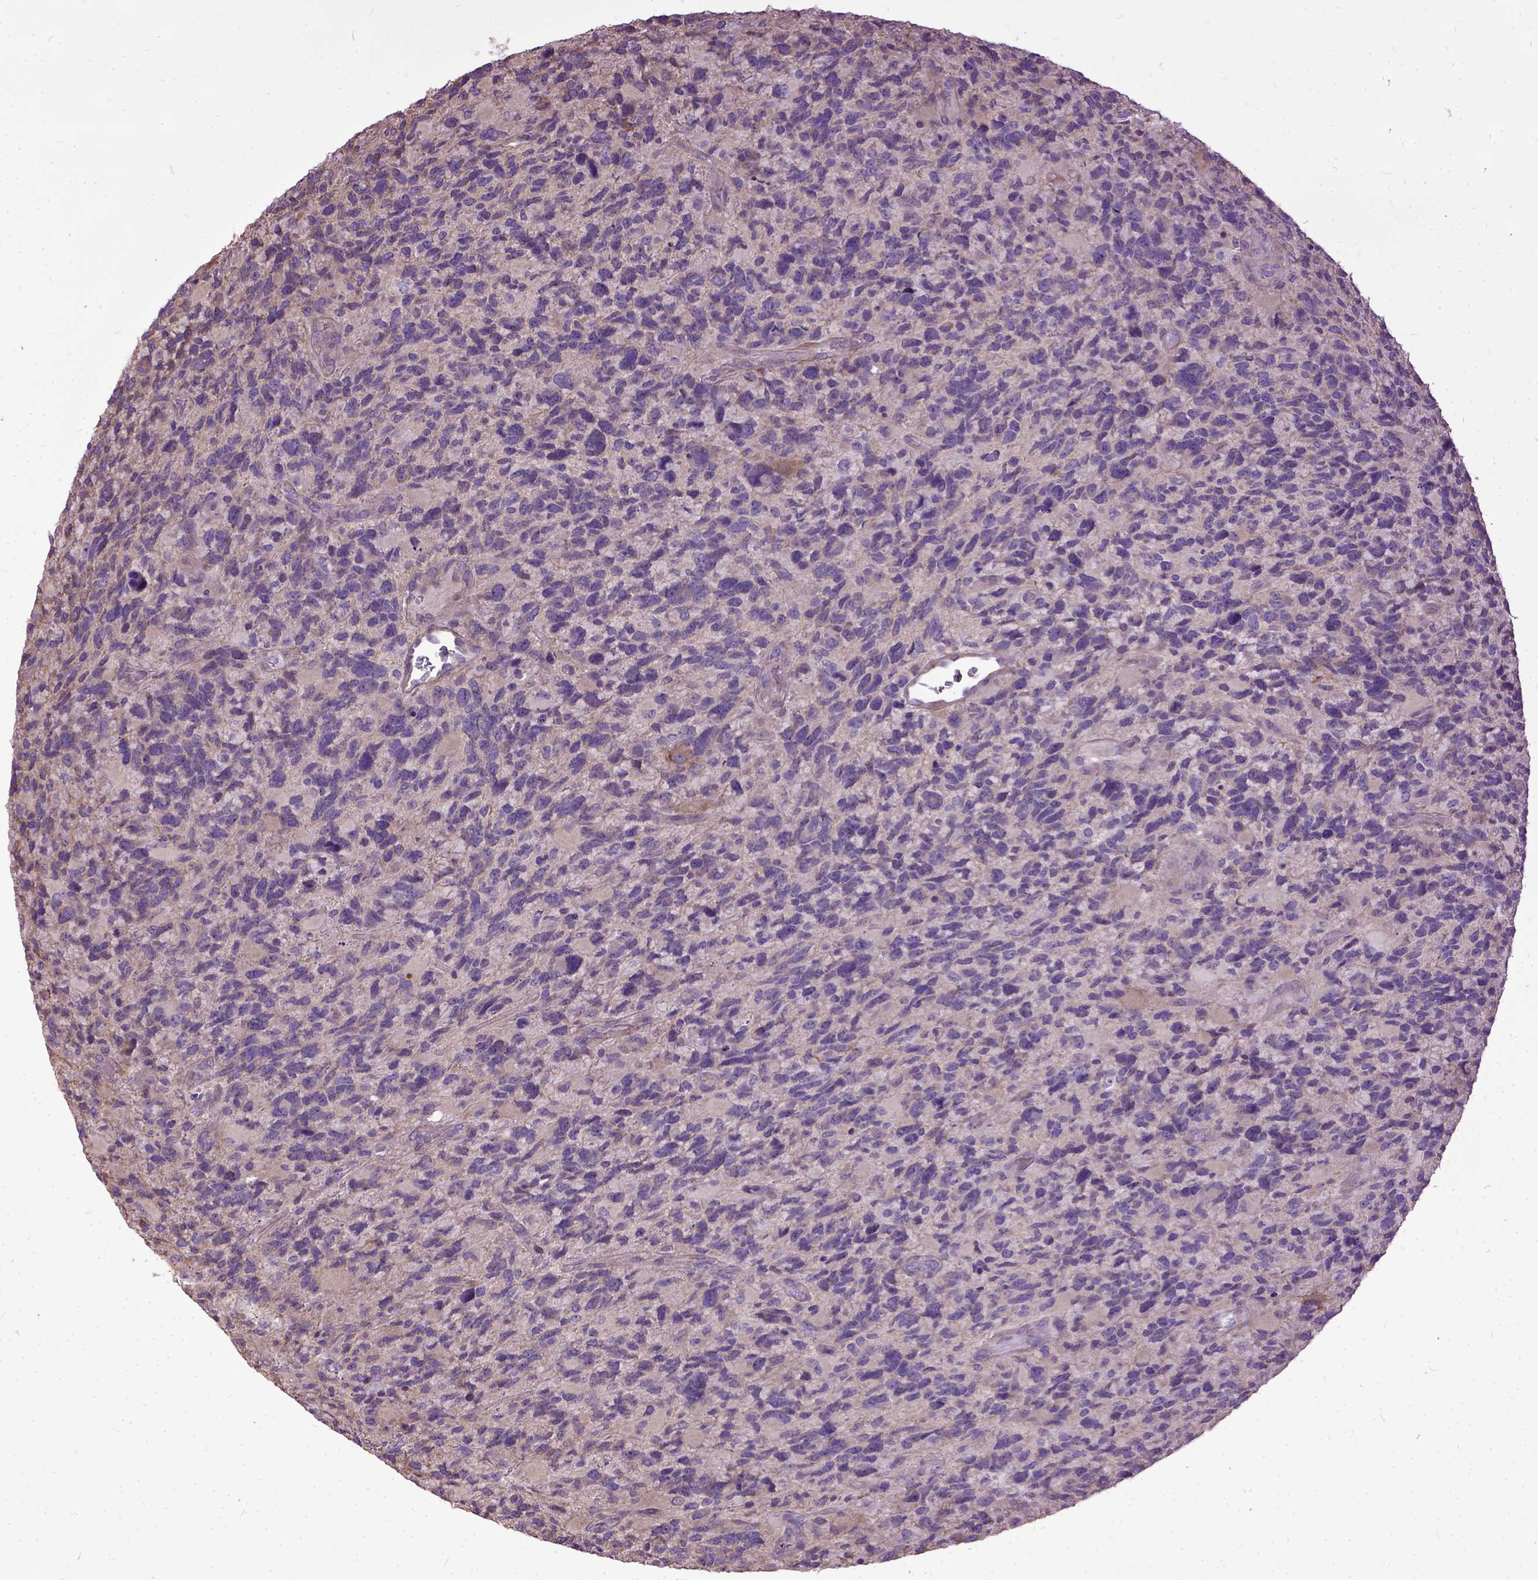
{"staining": {"intensity": "negative", "quantity": "none", "location": "none"}, "tissue": "glioma", "cell_type": "Tumor cells", "image_type": "cancer", "snomed": [{"axis": "morphology", "description": "Glioma, malignant, High grade"}, {"axis": "topography", "description": "Brain"}], "caption": "IHC of human malignant high-grade glioma displays no staining in tumor cells.", "gene": "AREG", "patient": {"sex": "female", "age": 71}}